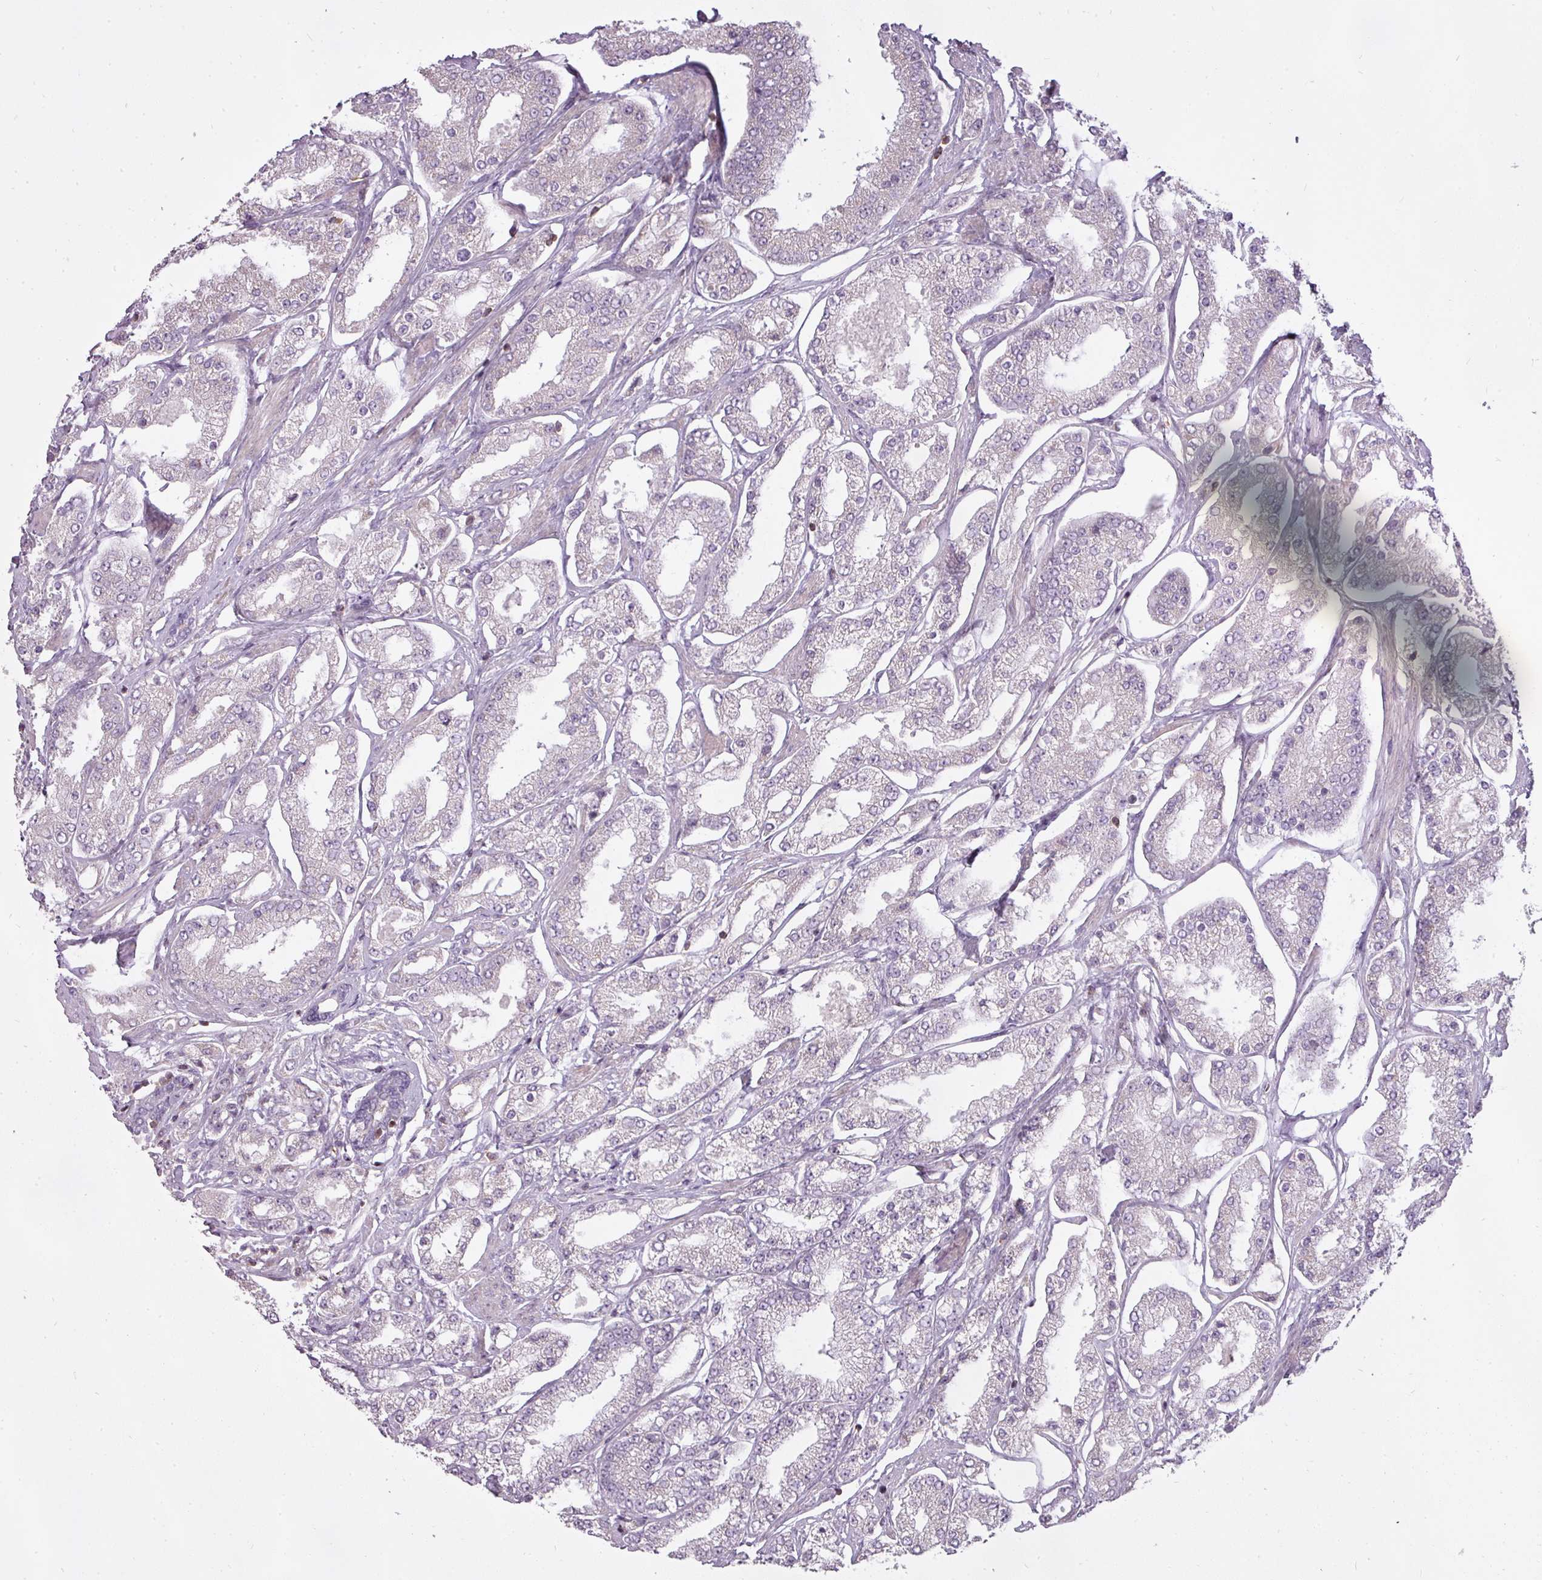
{"staining": {"intensity": "negative", "quantity": "none", "location": "none"}, "tissue": "prostate cancer", "cell_type": "Tumor cells", "image_type": "cancer", "snomed": [{"axis": "morphology", "description": "Adenocarcinoma, High grade"}, {"axis": "topography", "description": "Prostate"}], "caption": "Prostate cancer (adenocarcinoma (high-grade)) was stained to show a protein in brown. There is no significant positivity in tumor cells. Brightfield microscopy of IHC stained with DAB (brown) and hematoxylin (blue), captured at high magnification.", "gene": "STK4", "patient": {"sex": "male", "age": 69}}